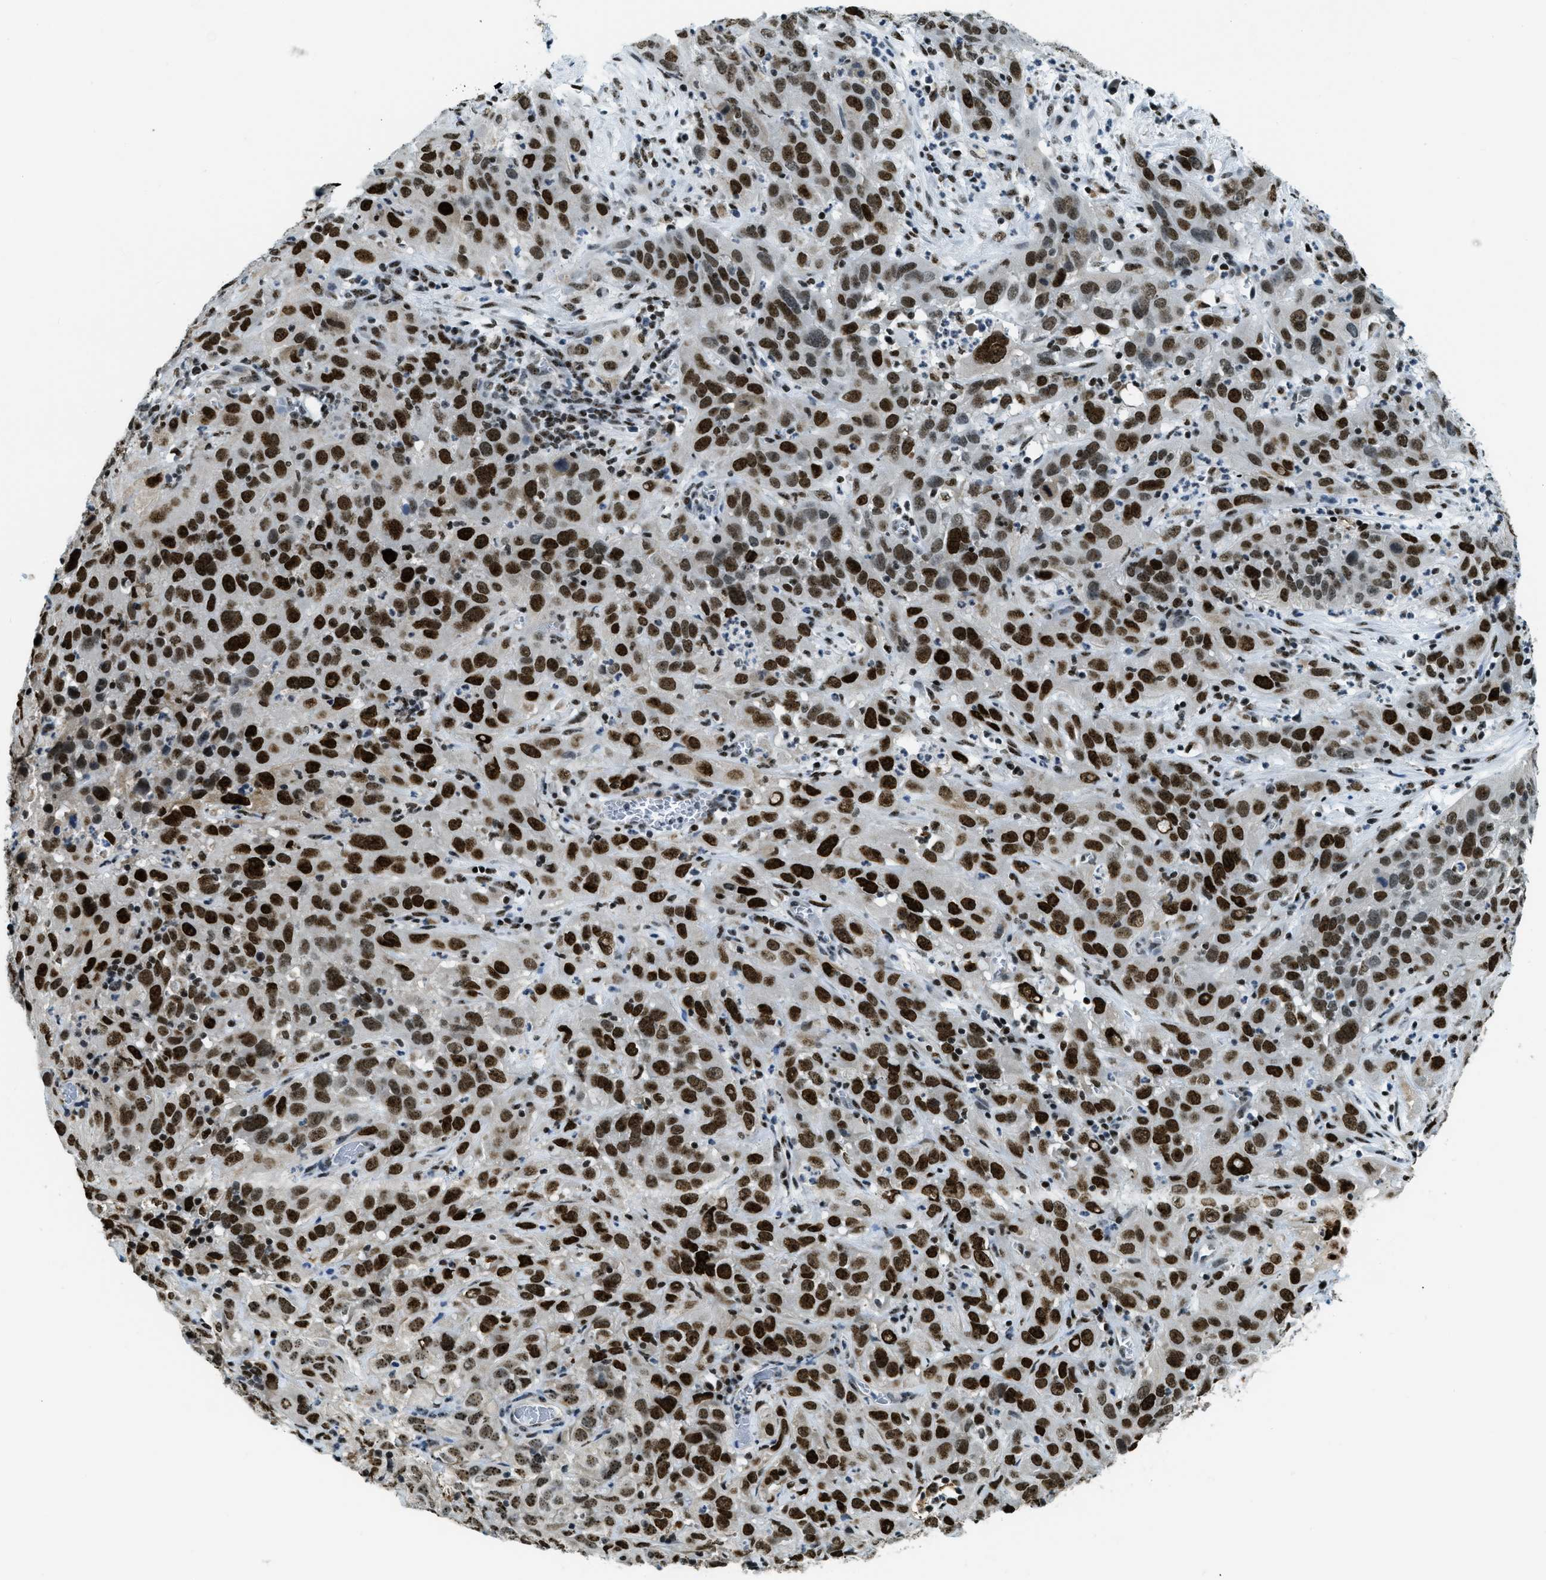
{"staining": {"intensity": "strong", "quantity": ">75%", "location": "nuclear"}, "tissue": "cervical cancer", "cell_type": "Tumor cells", "image_type": "cancer", "snomed": [{"axis": "morphology", "description": "Squamous cell carcinoma, NOS"}, {"axis": "topography", "description": "Cervix"}], "caption": "About >75% of tumor cells in cervical cancer show strong nuclear protein positivity as visualized by brown immunohistochemical staining.", "gene": "SP100", "patient": {"sex": "female", "age": 32}}